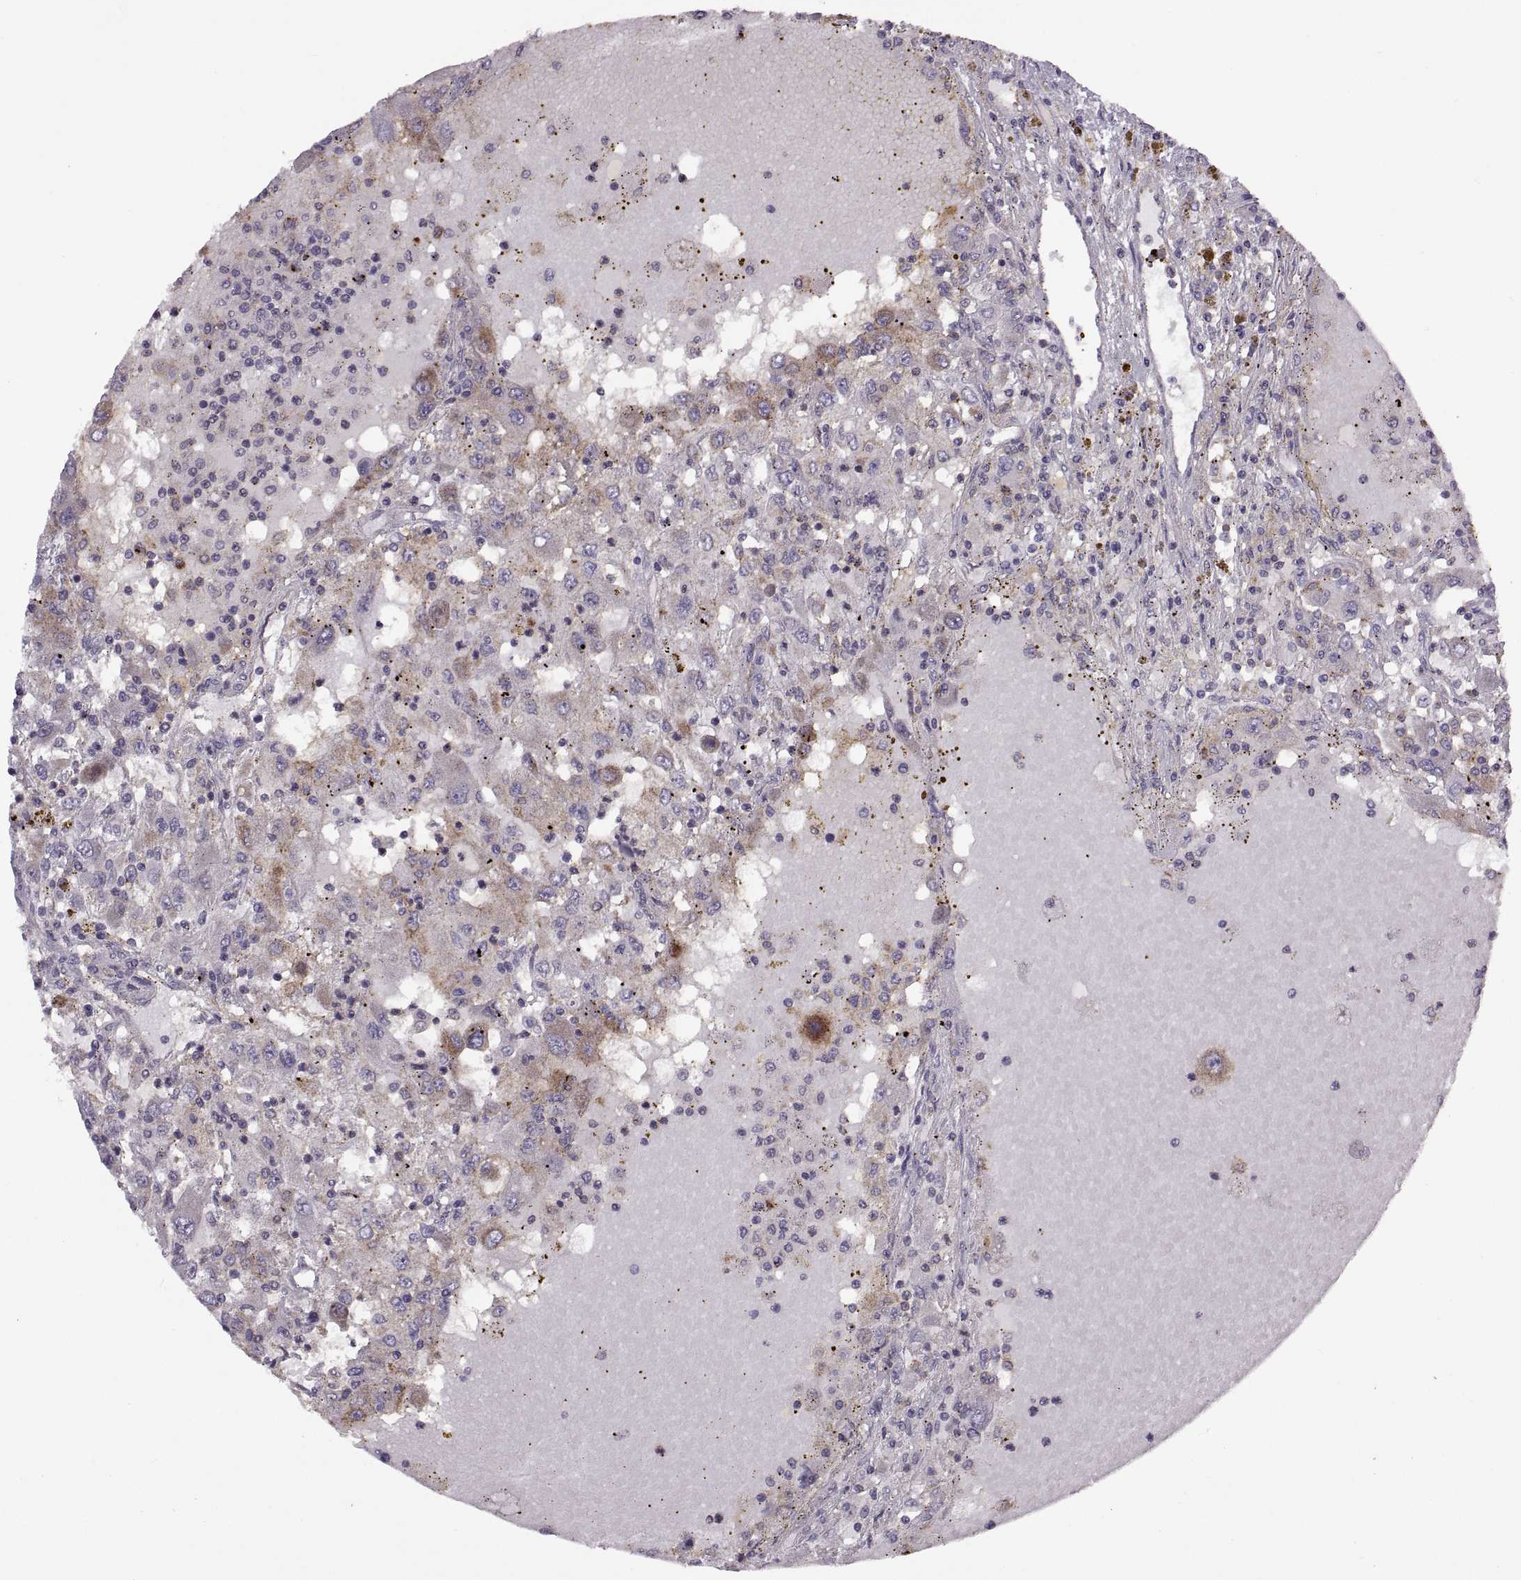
{"staining": {"intensity": "negative", "quantity": "none", "location": "none"}, "tissue": "renal cancer", "cell_type": "Tumor cells", "image_type": "cancer", "snomed": [{"axis": "morphology", "description": "Adenocarcinoma, NOS"}, {"axis": "topography", "description": "Kidney"}], "caption": "High magnification brightfield microscopy of adenocarcinoma (renal) stained with DAB (brown) and counterstained with hematoxylin (blue): tumor cells show no significant staining.", "gene": "RALB", "patient": {"sex": "female", "age": 67}}